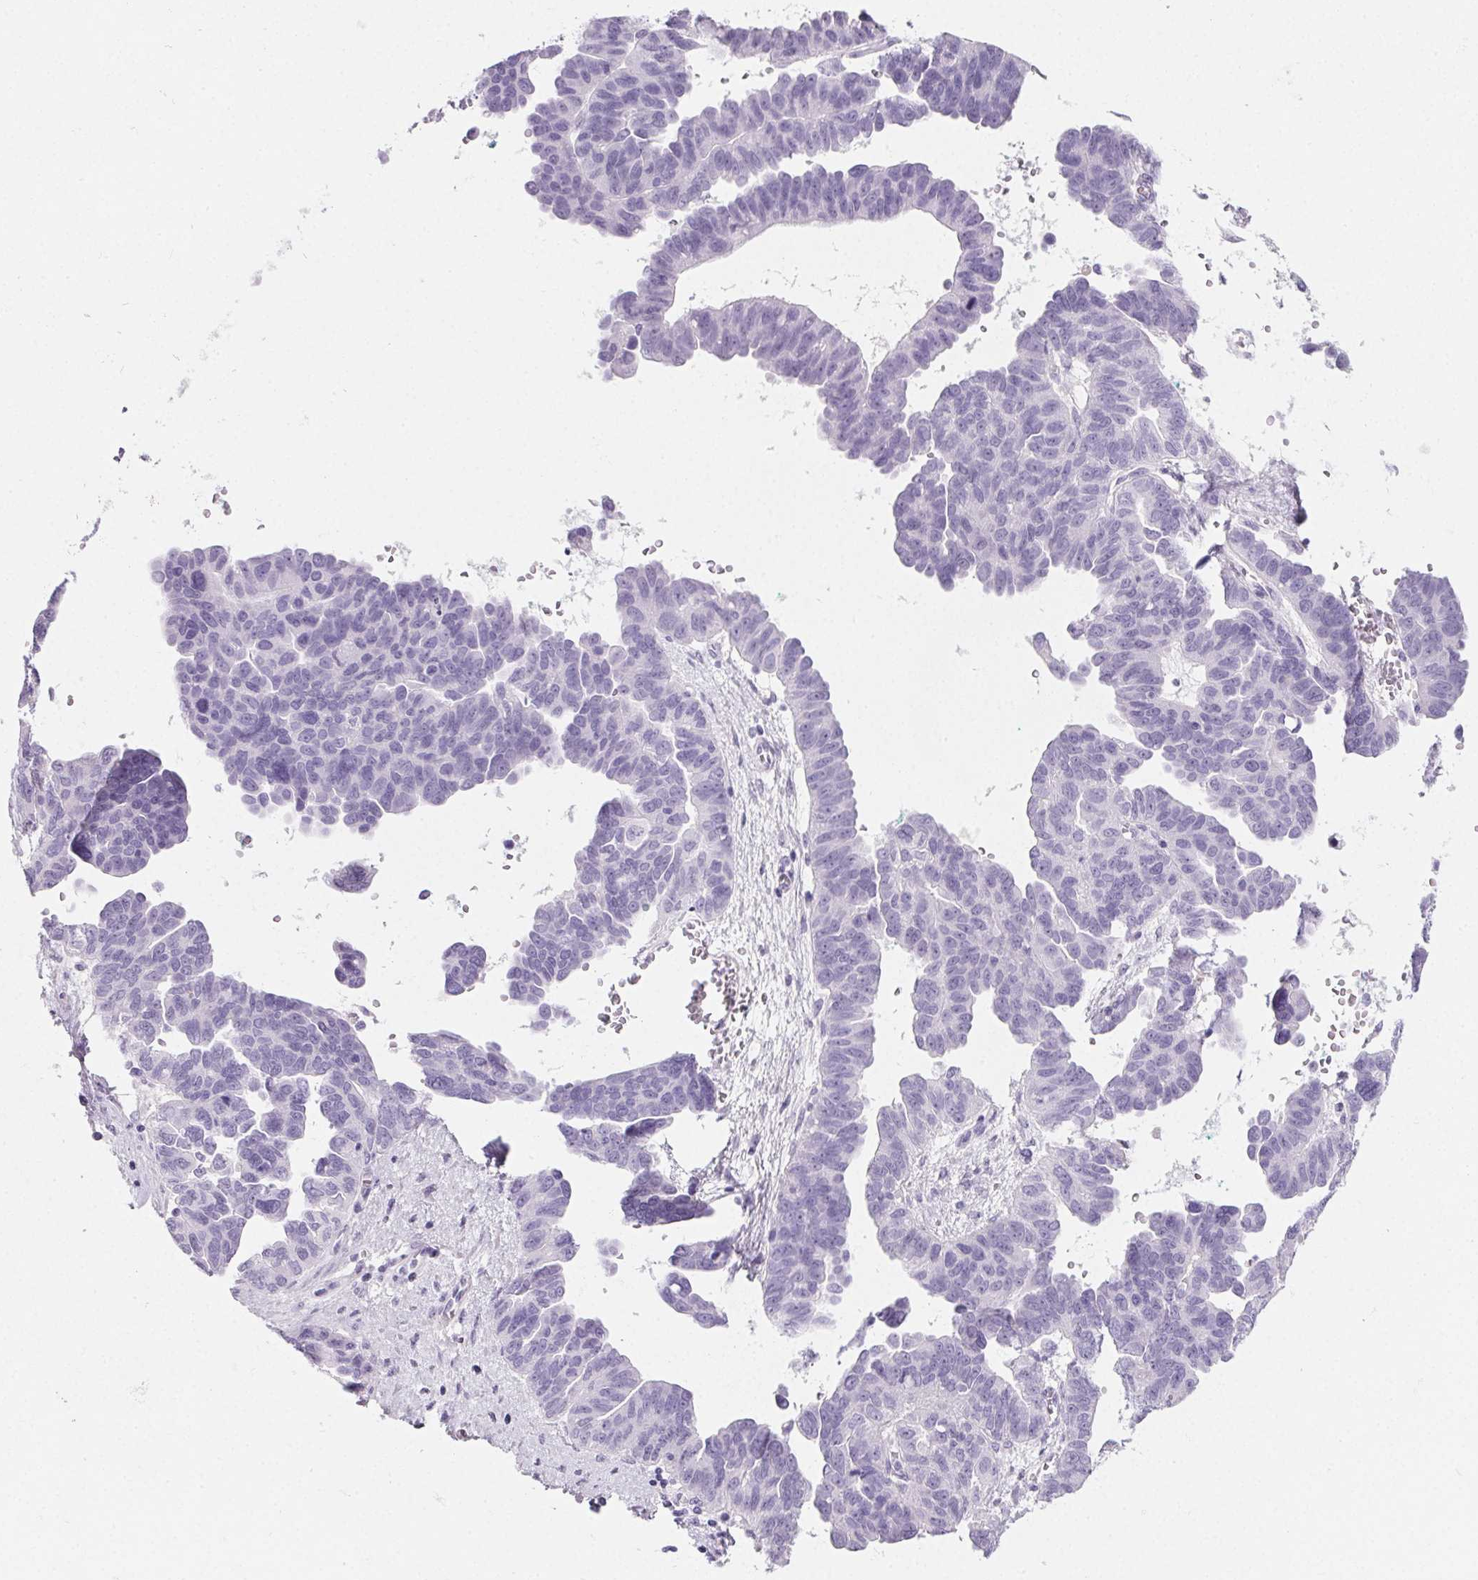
{"staining": {"intensity": "negative", "quantity": "none", "location": "none"}, "tissue": "ovarian cancer", "cell_type": "Tumor cells", "image_type": "cancer", "snomed": [{"axis": "morphology", "description": "Cystadenocarcinoma, serous, NOS"}, {"axis": "topography", "description": "Ovary"}], "caption": "The histopathology image displays no significant staining in tumor cells of ovarian cancer (serous cystadenocarcinoma).", "gene": "PRSS3", "patient": {"sex": "female", "age": 64}}